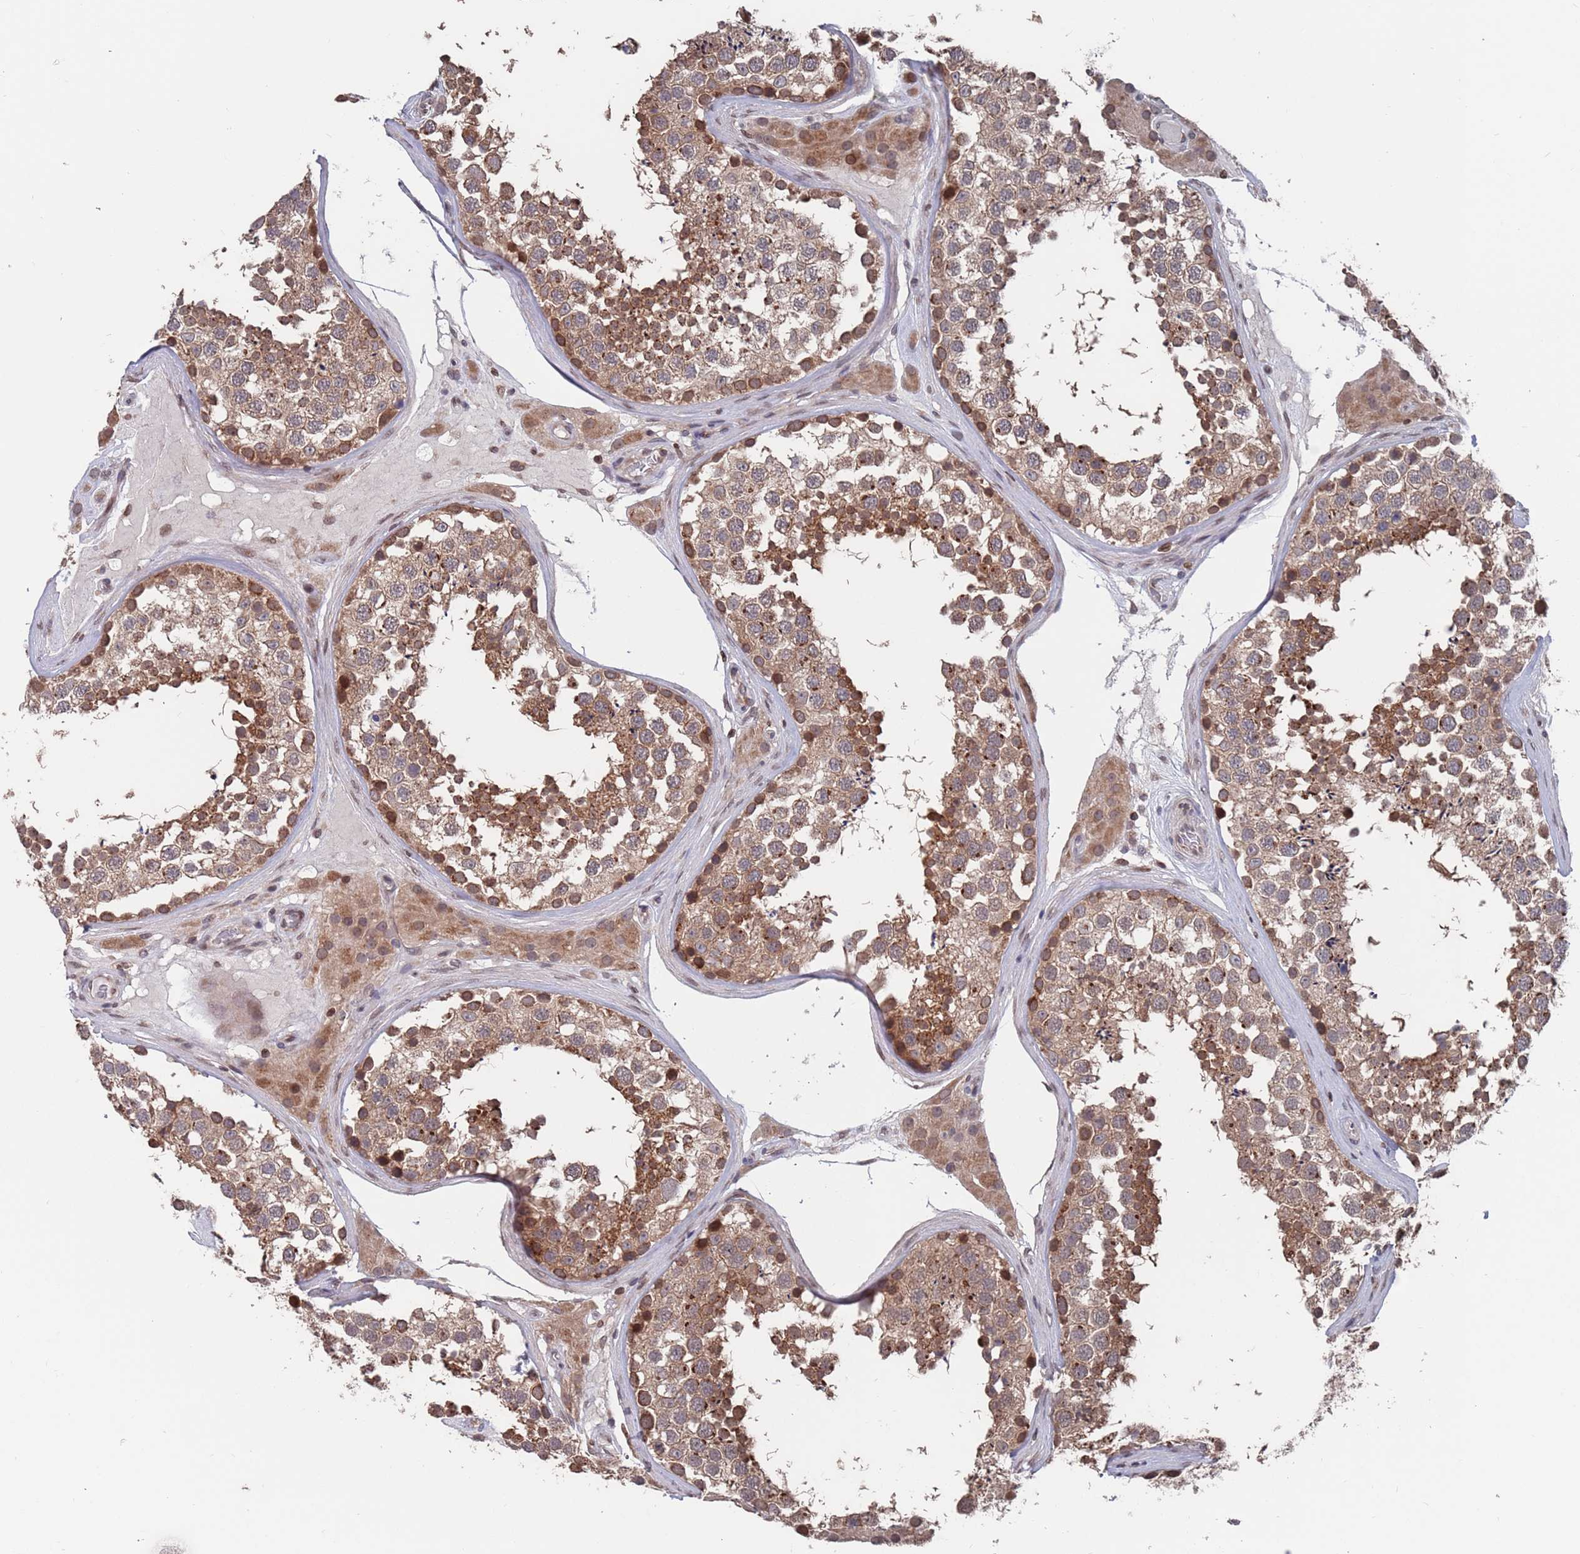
{"staining": {"intensity": "strong", "quantity": ">75%", "location": "cytoplasmic/membranous"}, "tissue": "testis", "cell_type": "Cells in seminiferous ducts", "image_type": "normal", "snomed": [{"axis": "morphology", "description": "Normal tissue, NOS"}, {"axis": "topography", "description": "Testis"}], "caption": "Human testis stained with a brown dye shows strong cytoplasmic/membranous positive staining in approximately >75% of cells in seminiferous ducts.", "gene": "SDHAF3", "patient": {"sex": "male", "age": 46}}